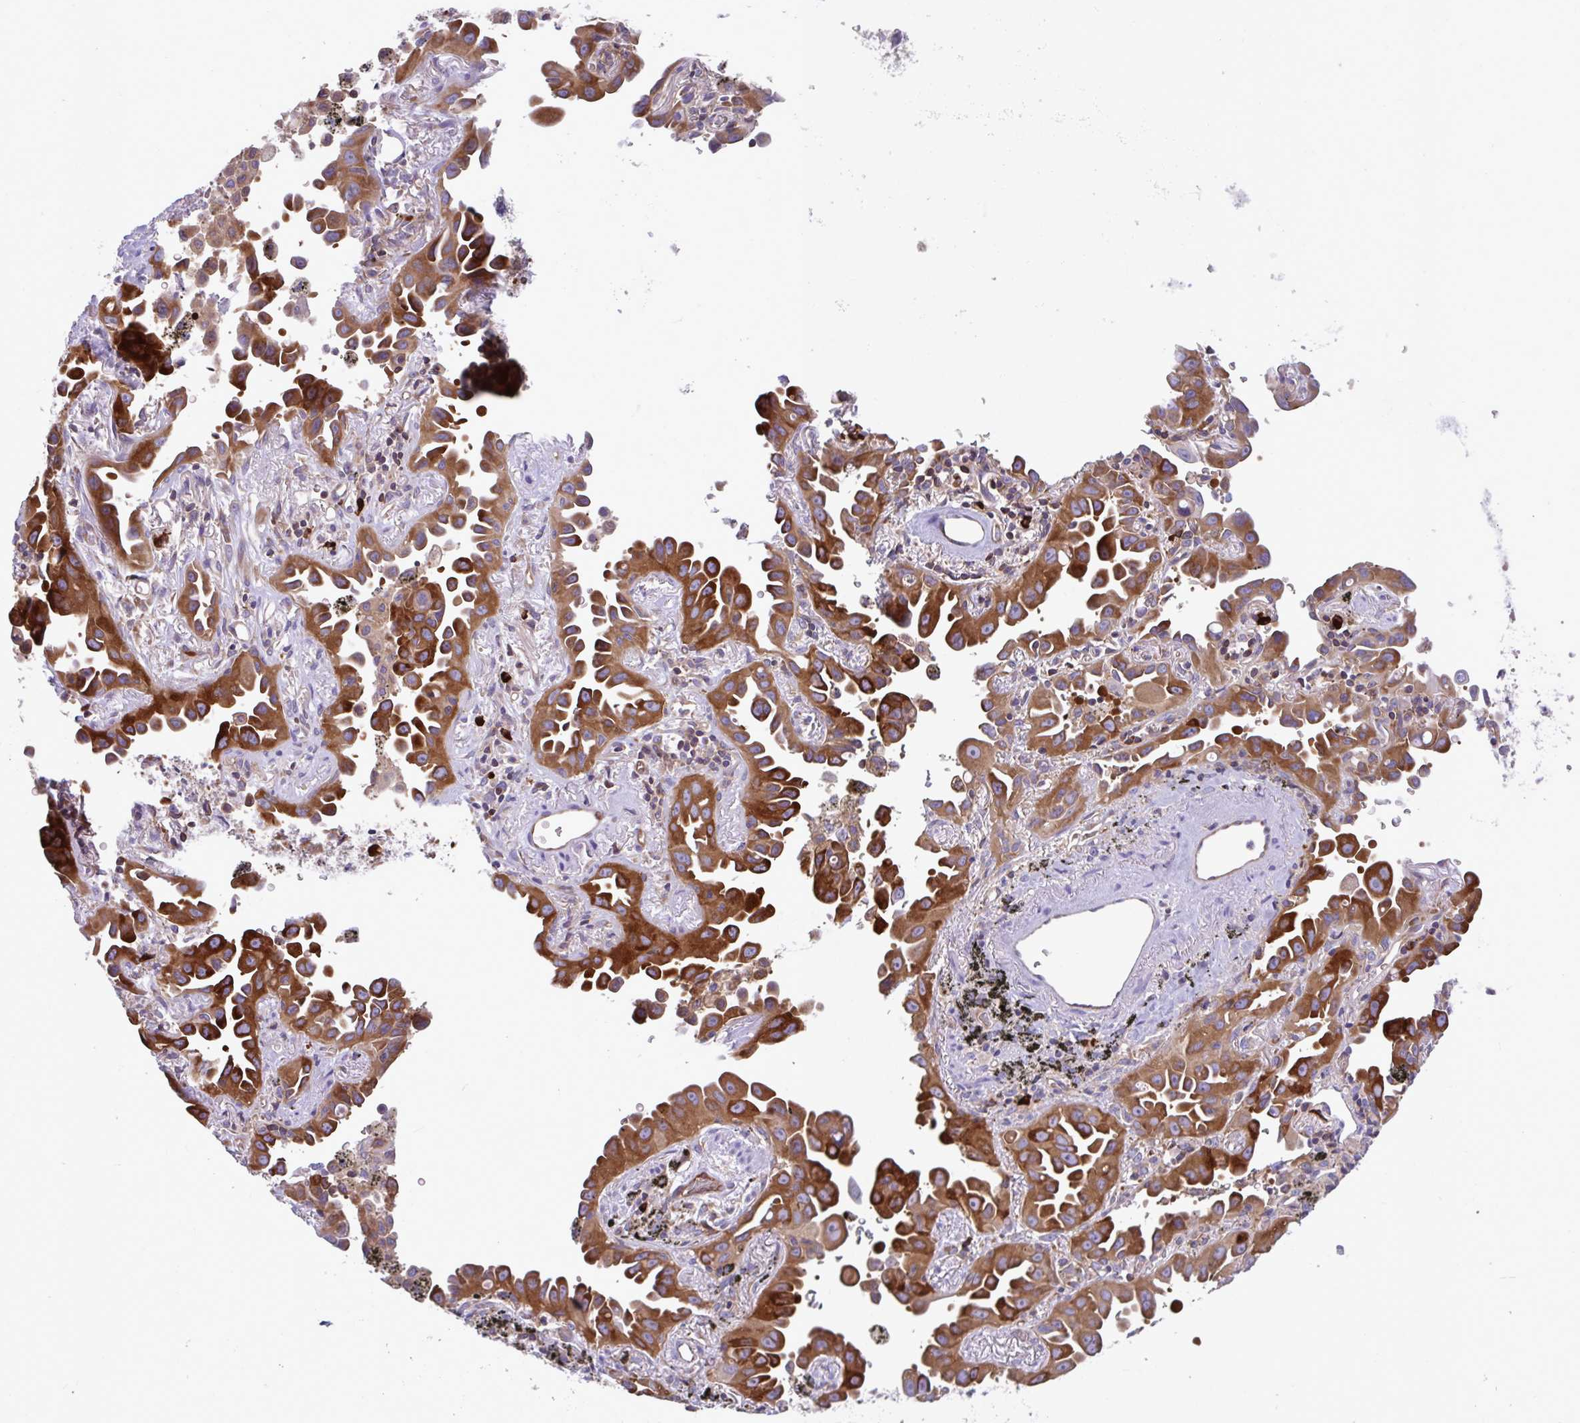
{"staining": {"intensity": "moderate", "quantity": ">75%", "location": "cytoplasmic/membranous"}, "tissue": "lung cancer", "cell_type": "Tumor cells", "image_type": "cancer", "snomed": [{"axis": "morphology", "description": "Adenocarcinoma, NOS"}, {"axis": "topography", "description": "Lung"}], "caption": "Moderate cytoplasmic/membranous expression for a protein is seen in approximately >75% of tumor cells of lung adenocarcinoma using IHC.", "gene": "YARS2", "patient": {"sex": "male", "age": 68}}